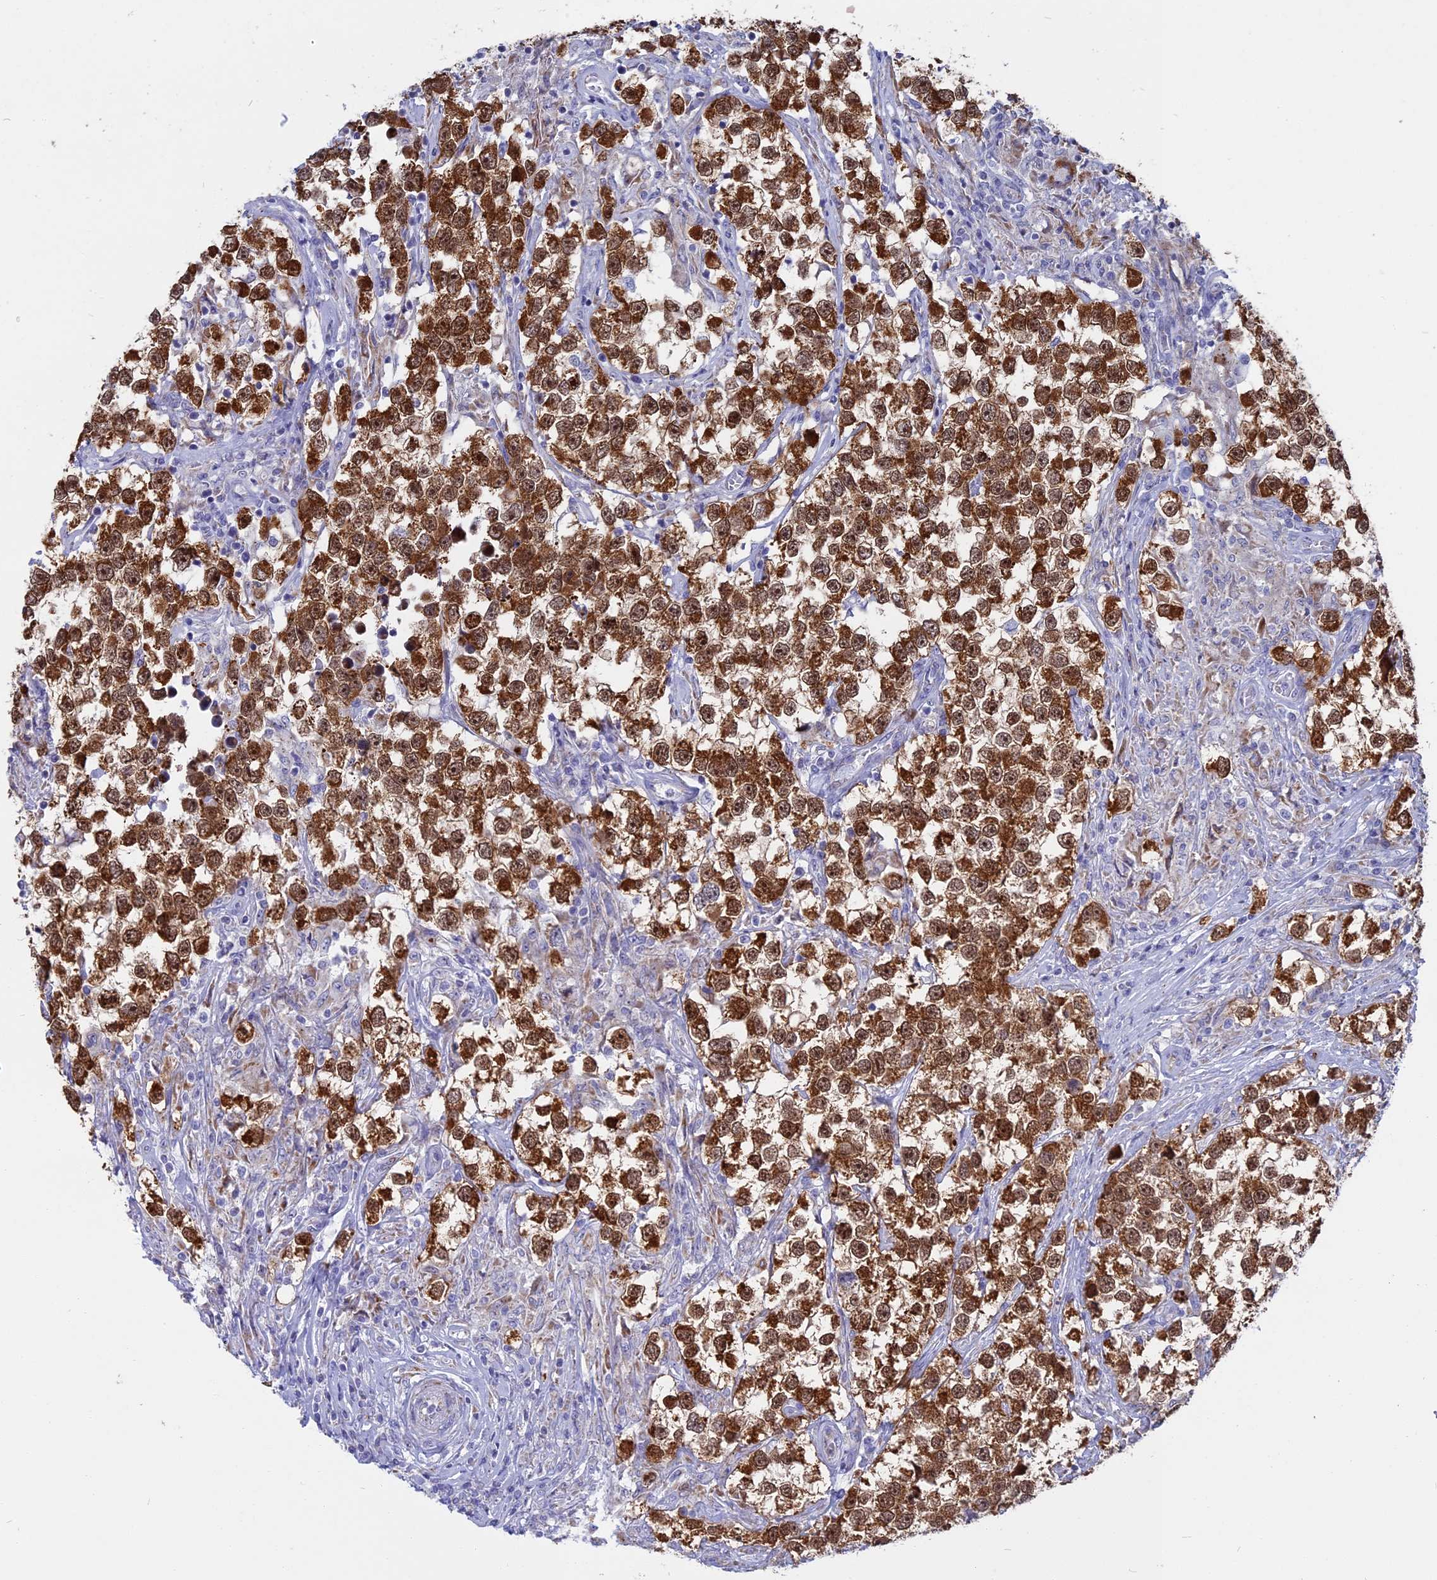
{"staining": {"intensity": "strong", "quantity": ">75%", "location": "cytoplasmic/membranous,nuclear"}, "tissue": "testis cancer", "cell_type": "Tumor cells", "image_type": "cancer", "snomed": [{"axis": "morphology", "description": "Seminoma, NOS"}, {"axis": "topography", "description": "Testis"}], "caption": "Immunohistochemistry (IHC) of human testis seminoma shows high levels of strong cytoplasmic/membranous and nuclear positivity in about >75% of tumor cells. Using DAB (brown) and hematoxylin (blue) stains, captured at high magnification using brightfield microscopy.", "gene": "DTWD1", "patient": {"sex": "male", "age": 46}}